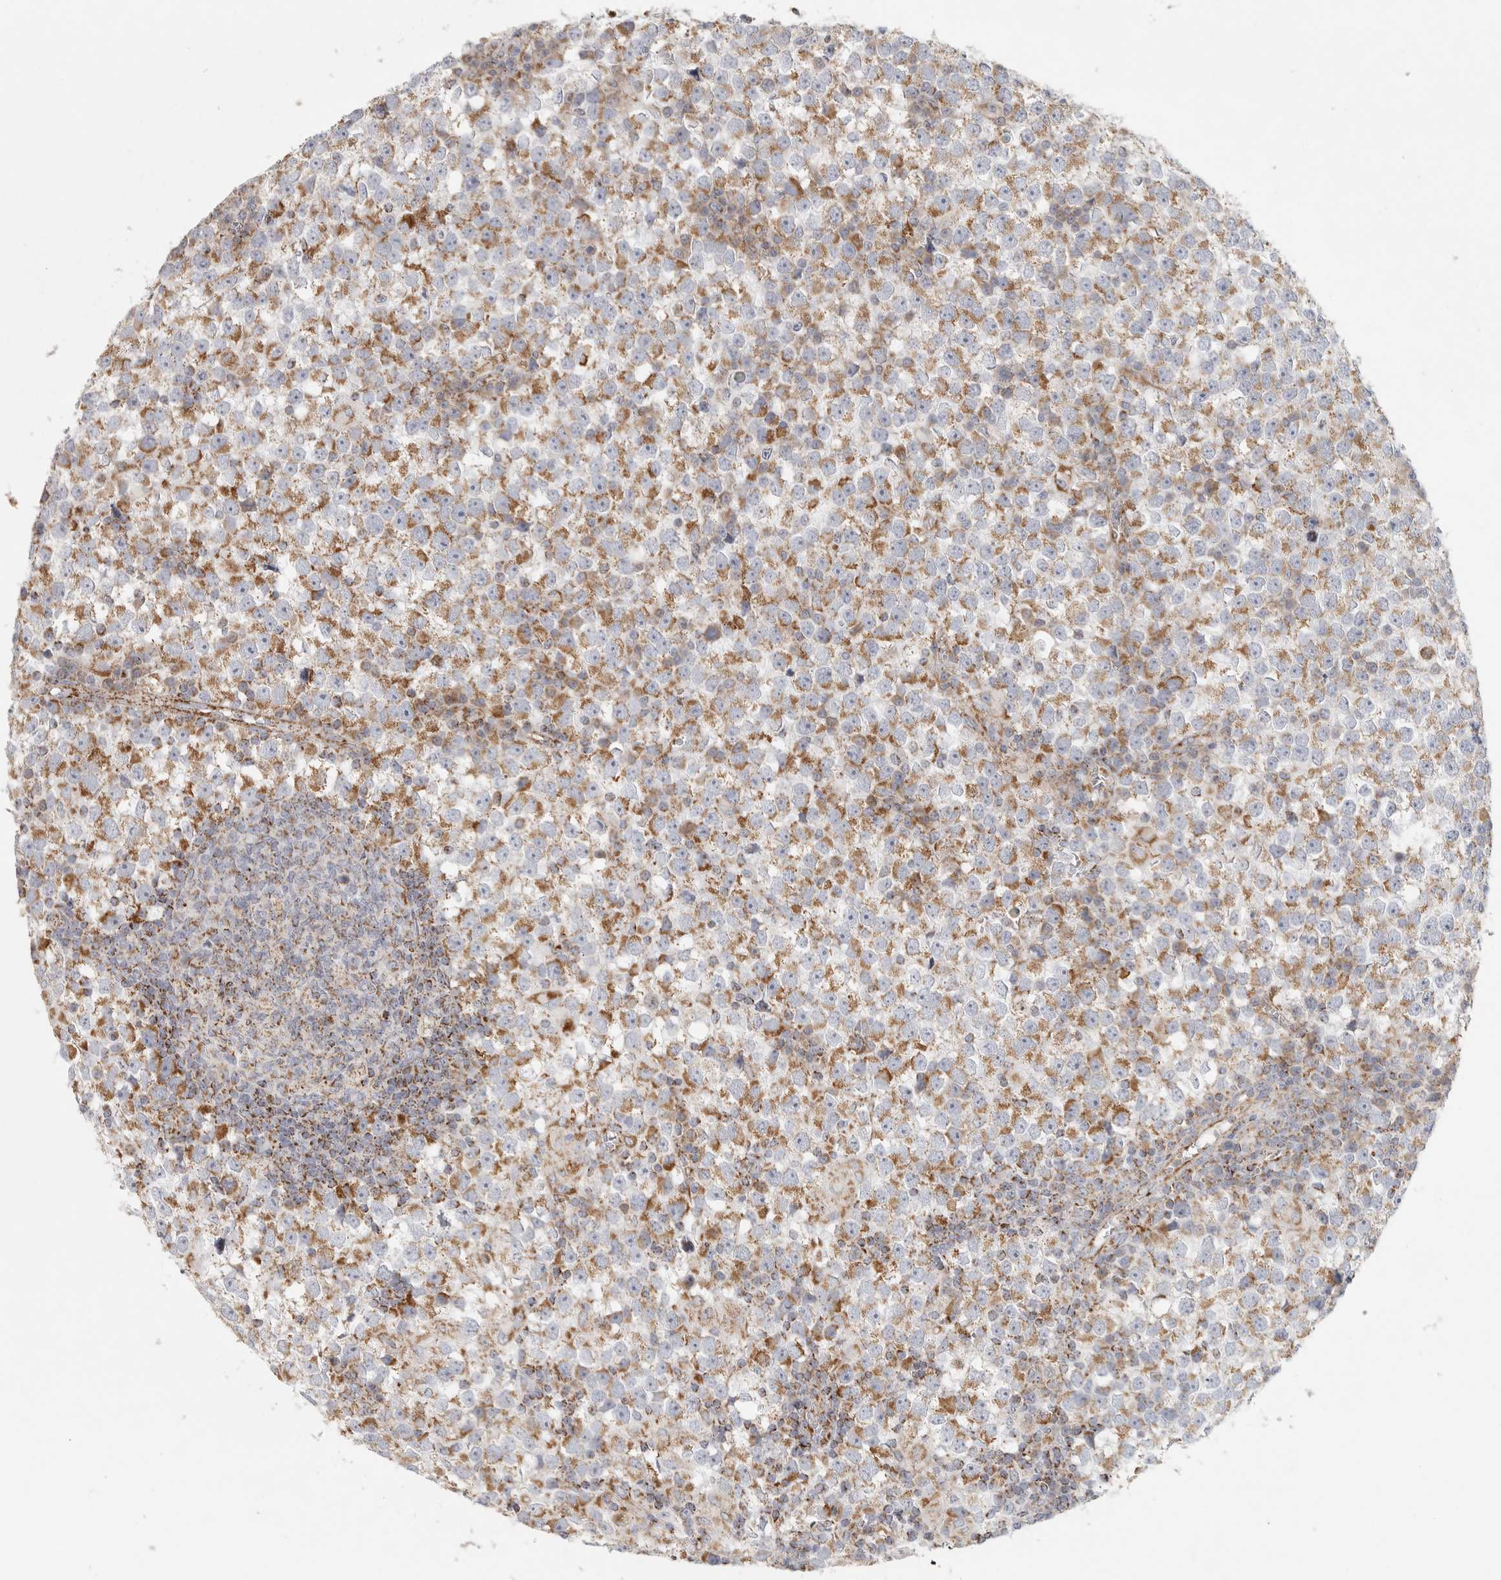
{"staining": {"intensity": "moderate", "quantity": ">75%", "location": "cytoplasmic/membranous"}, "tissue": "testis cancer", "cell_type": "Tumor cells", "image_type": "cancer", "snomed": [{"axis": "morphology", "description": "Seminoma, NOS"}, {"axis": "topography", "description": "Testis"}], "caption": "DAB immunohistochemical staining of human seminoma (testis) exhibits moderate cytoplasmic/membranous protein positivity in approximately >75% of tumor cells. The protein is shown in brown color, while the nuclei are stained blue.", "gene": "SLC25A26", "patient": {"sex": "male", "age": 65}}